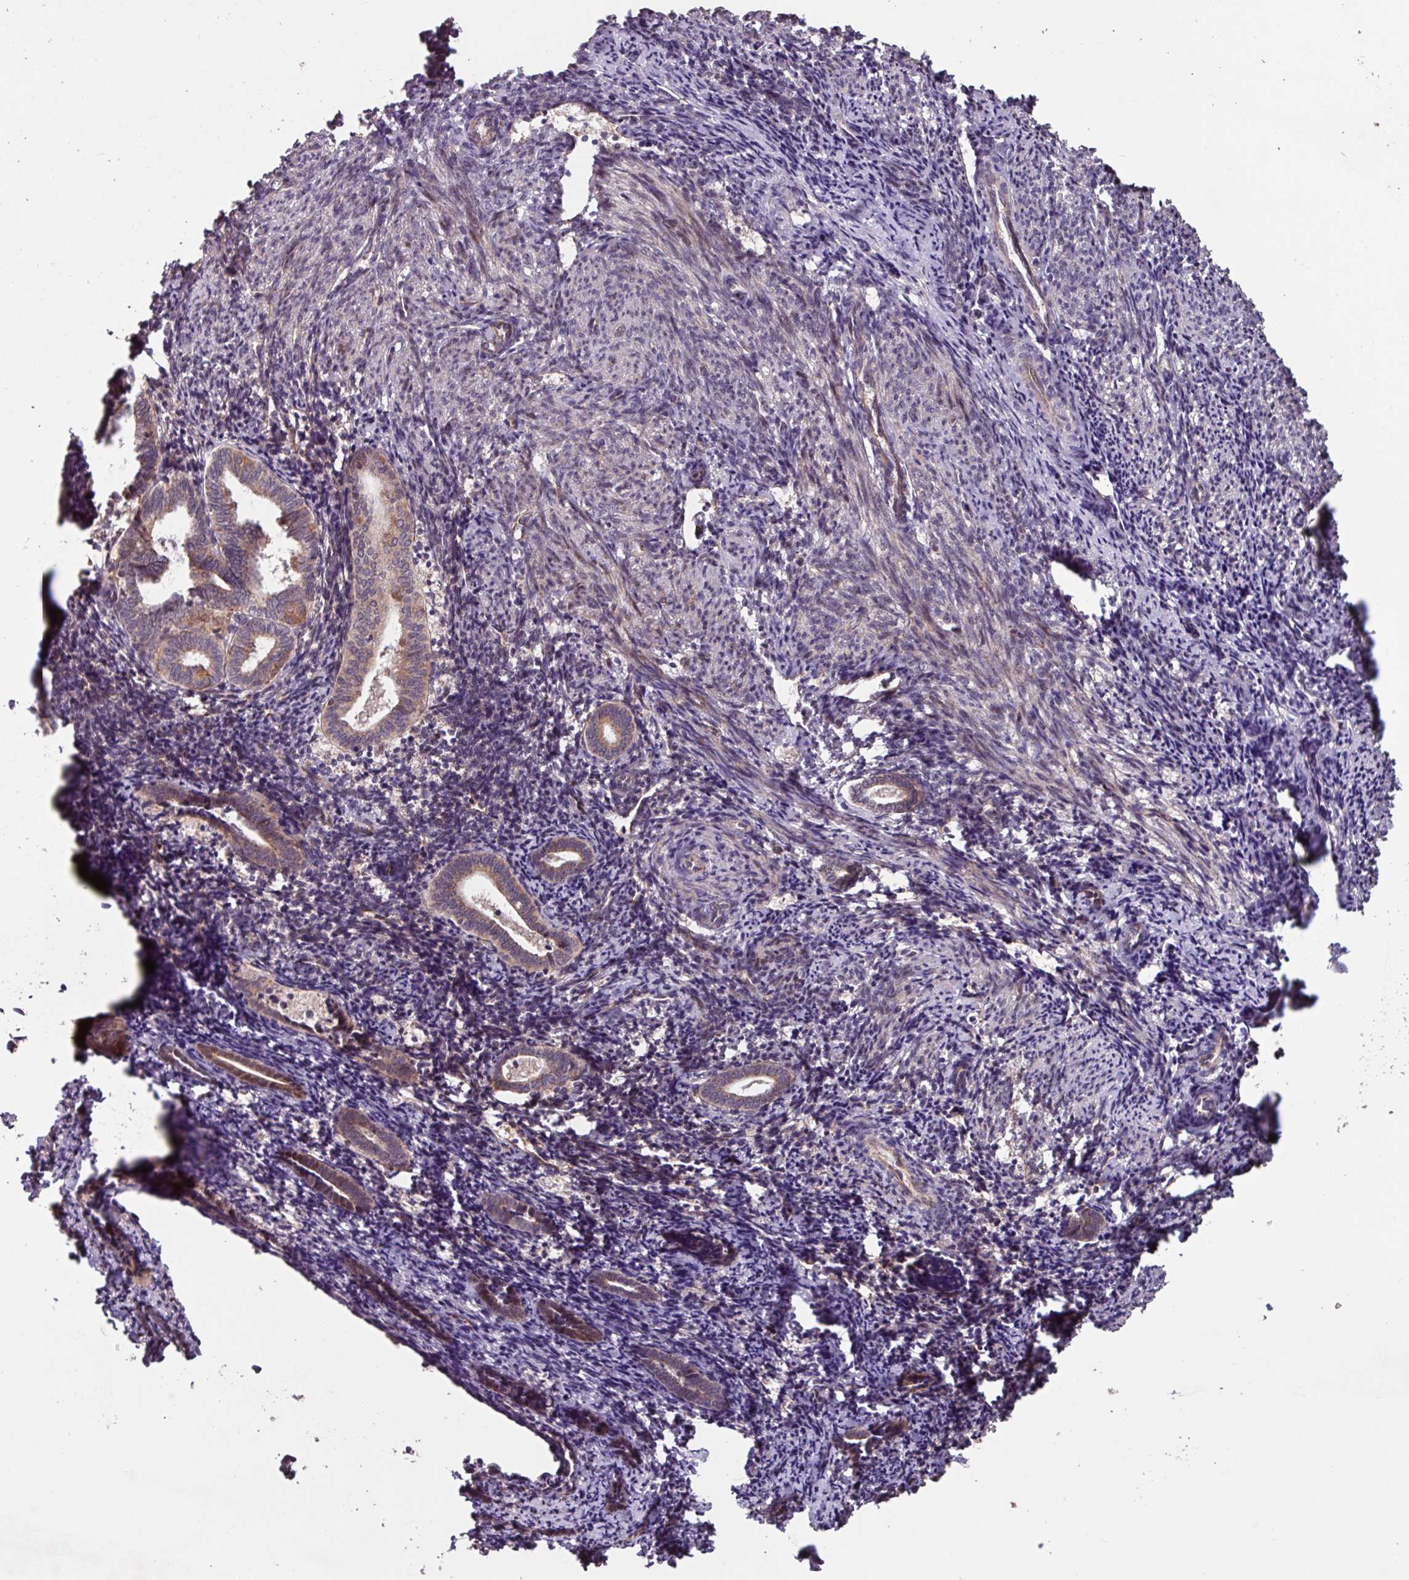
{"staining": {"intensity": "weak", "quantity": "25%-75%", "location": "cytoplasmic/membranous,nuclear"}, "tissue": "endometrium", "cell_type": "Cells in endometrial stroma", "image_type": "normal", "snomed": [{"axis": "morphology", "description": "Normal tissue, NOS"}, {"axis": "topography", "description": "Endometrium"}], "caption": "Brown immunohistochemical staining in normal endometrium reveals weak cytoplasmic/membranous,nuclear positivity in approximately 25%-75% of cells in endometrial stroma. (DAB (3,3'-diaminobenzidine) IHC with brightfield microscopy, high magnification).", "gene": "TMEM88", "patient": {"sex": "female", "age": 54}}